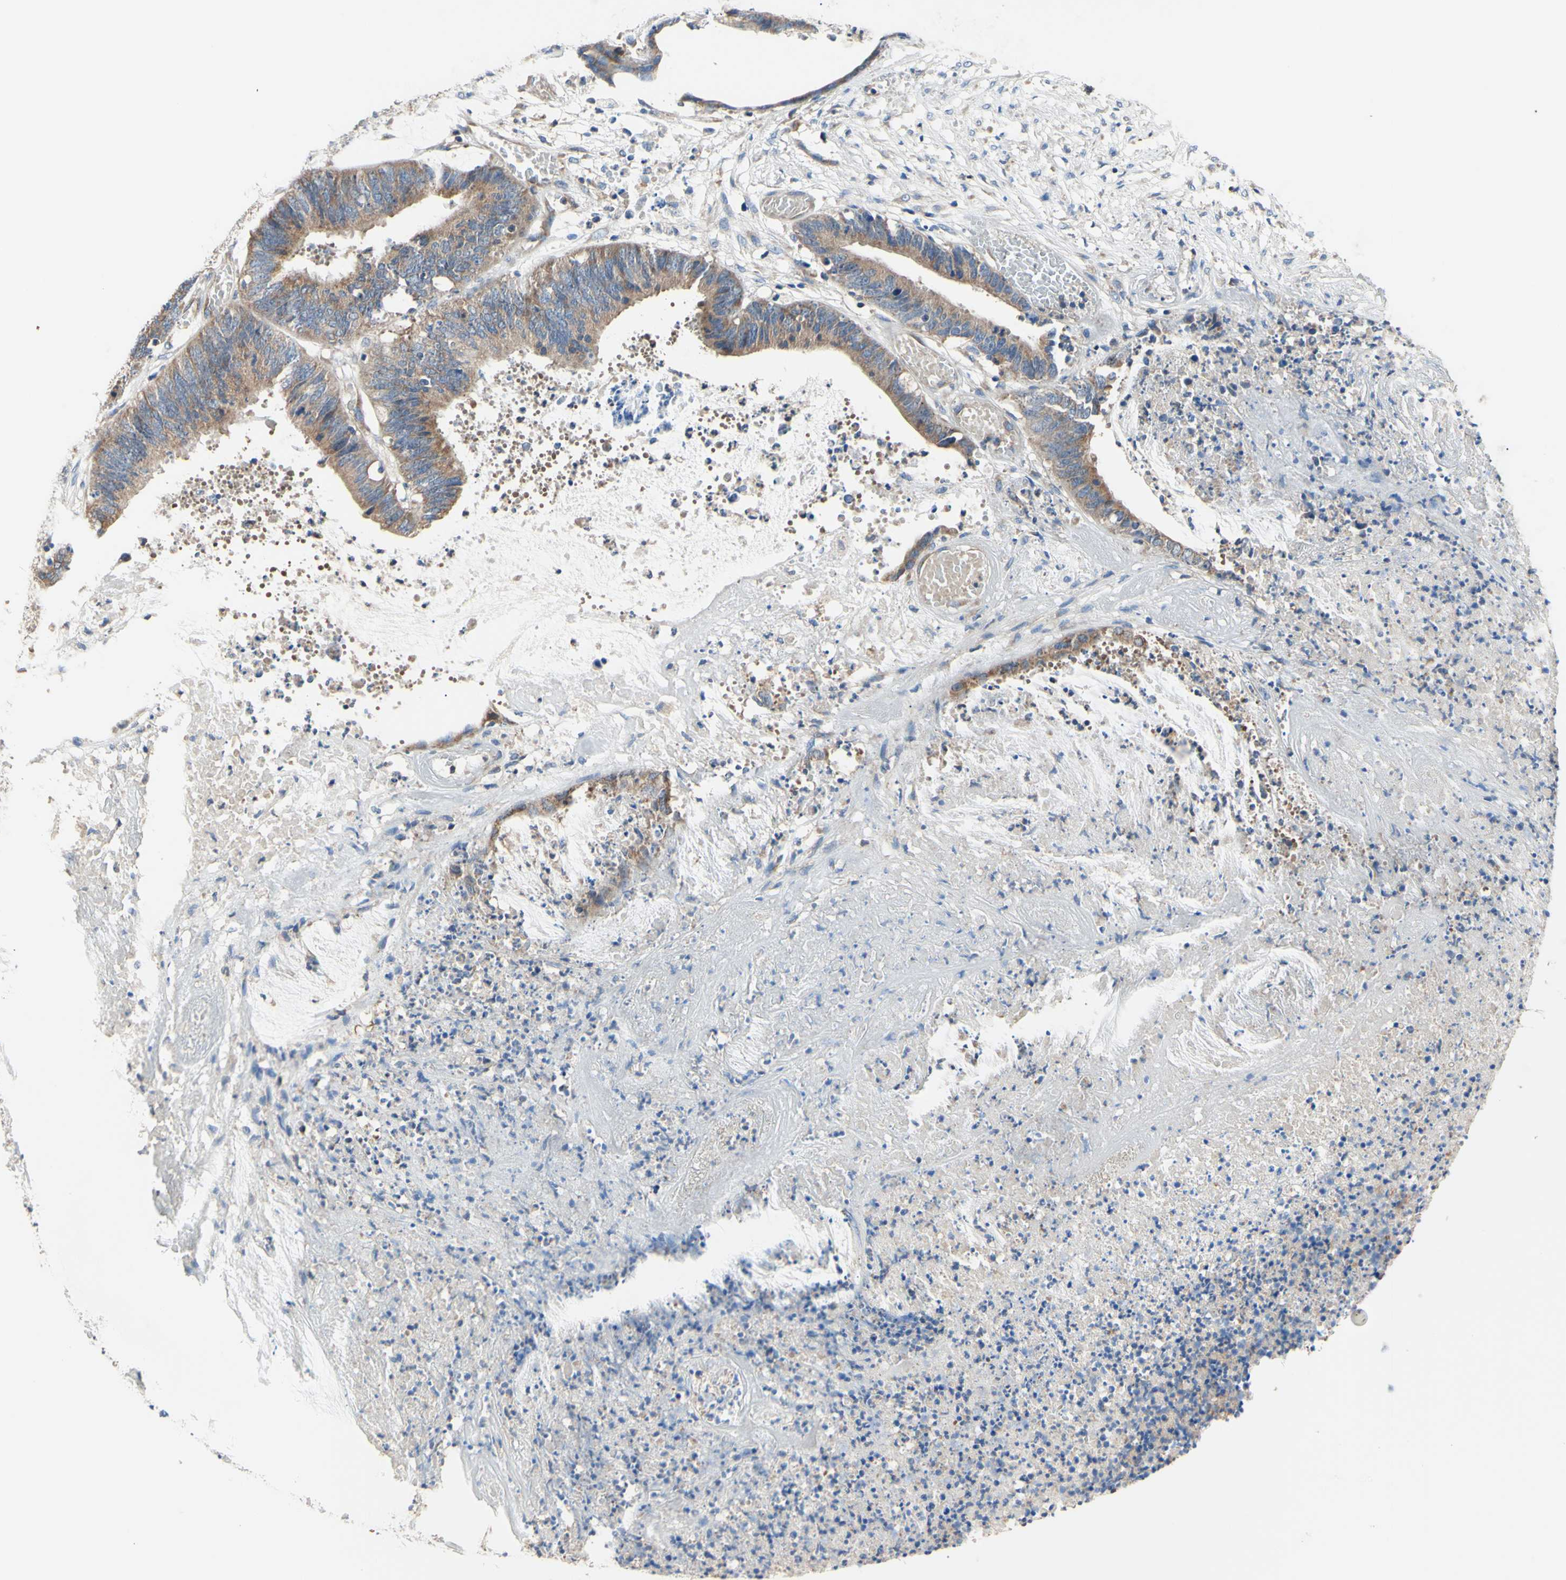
{"staining": {"intensity": "moderate", "quantity": ">75%", "location": "cytoplasmic/membranous"}, "tissue": "colorectal cancer", "cell_type": "Tumor cells", "image_type": "cancer", "snomed": [{"axis": "morphology", "description": "Adenocarcinoma, NOS"}, {"axis": "topography", "description": "Rectum"}], "caption": "The histopathology image displays a brown stain indicating the presence of a protein in the cytoplasmic/membranous of tumor cells in colorectal cancer (adenocarcinoma).", "gene": "FMR1", "patient": {"sex": "female", "age": 66}}